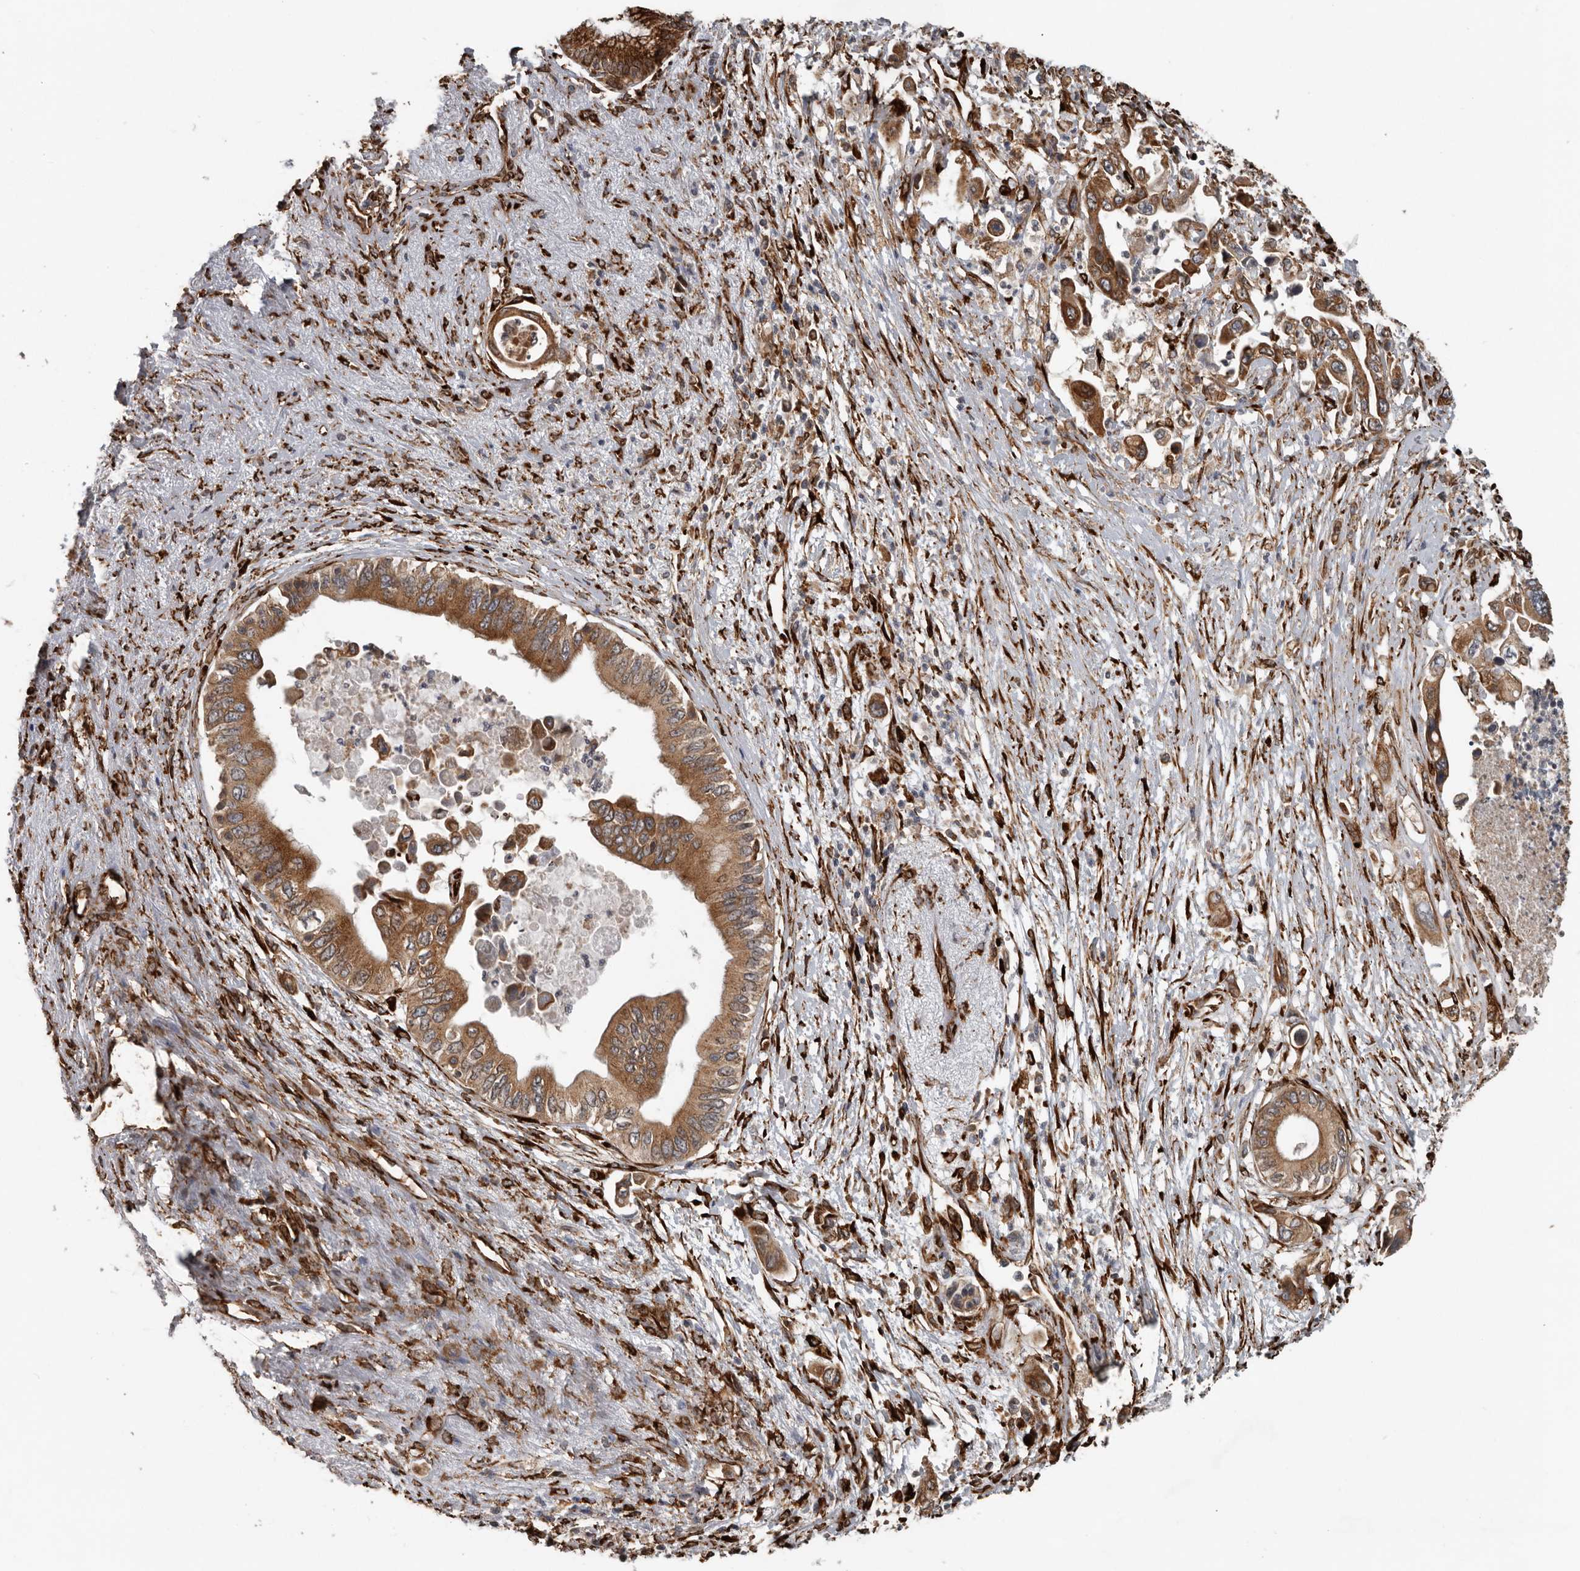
{"staining": {"intensity": "moderate", "quantity": ">75%", "location": "cytoplasmic/membranous"}, "tissue": "pancreatic cancer", "cell_type": "Tumor cells", "image_type": "cancer", "snomed": [{"axis": "morphology", "description": "Adenocarcinoma, NOS"}, {"axis": "topography", "description": "Pancreas"}], "caption": "DAB immunohistochemical staining of pancreatic cancer (adenocarcinoma) demonstrates moderate cytoplasmic/membranous protein positivity in approximately >75% of tumor cells. (brown staining indicates protein expression, while blue staining denotes nuclei).", "gene": "CEP350", "patient": {"sex": "male", "age": 66}}